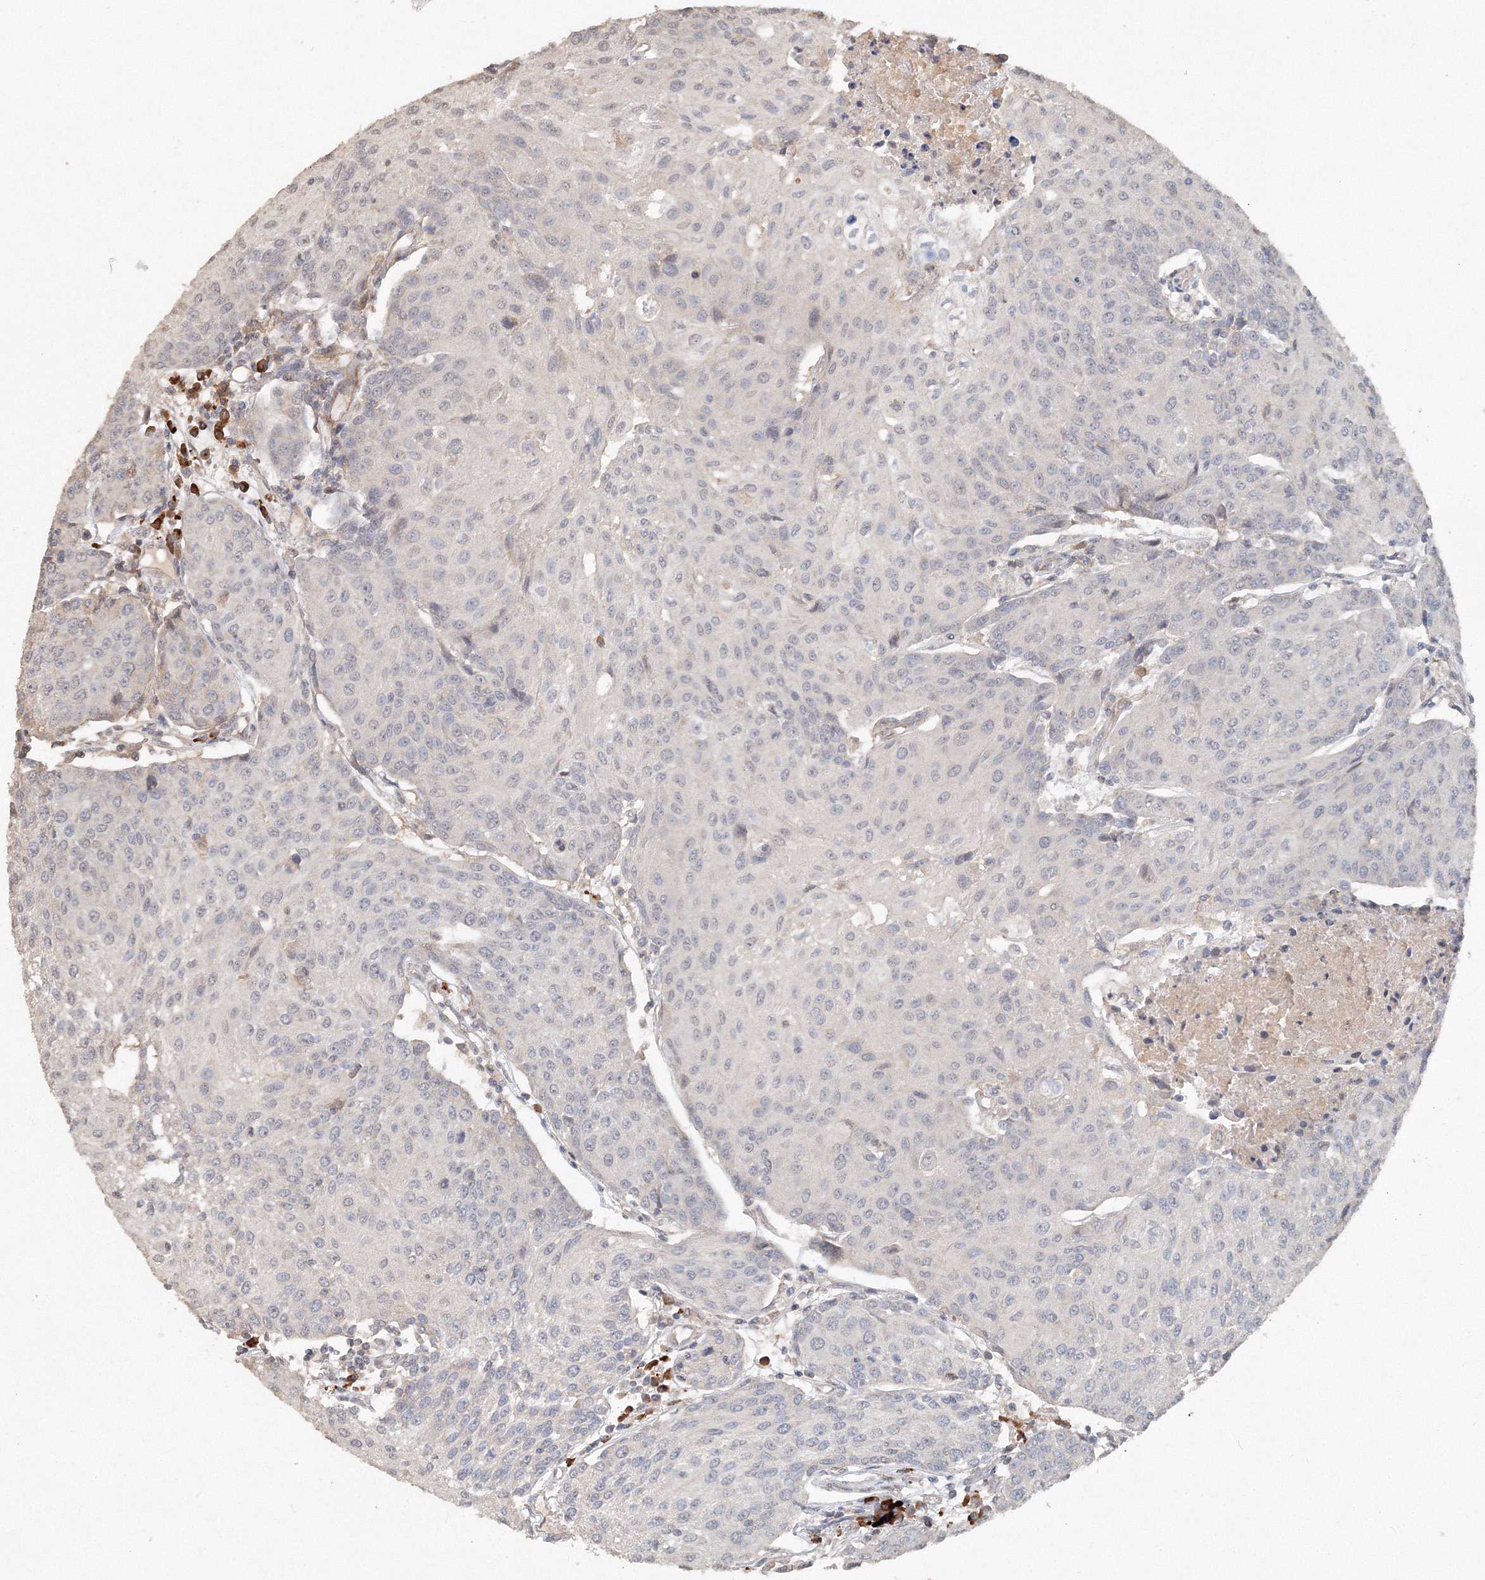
{"staining": {"intensity": "negative", "quantity": "none", "location": "none"}, "tissue": "urothelial cancer", "cell_type": "Tumor cells", "image_type": "cancer", "snomed": [{"axis": "morphology", "description": "Urothelial carcinoma, High grade"}, {"axis": "topography", "description": "Urinary bladder"}], "caption": "Immunohistochemistry (IHC) micrograph of urothelial cancer stained for a protein (brown), which displays no expression in tumor cells. (DAB (3,3'-diaminobenzidine) IHC with hematoxylin counter stain).", "gene": "NALF2", "patient": {"sex": "female", "age": 85}}